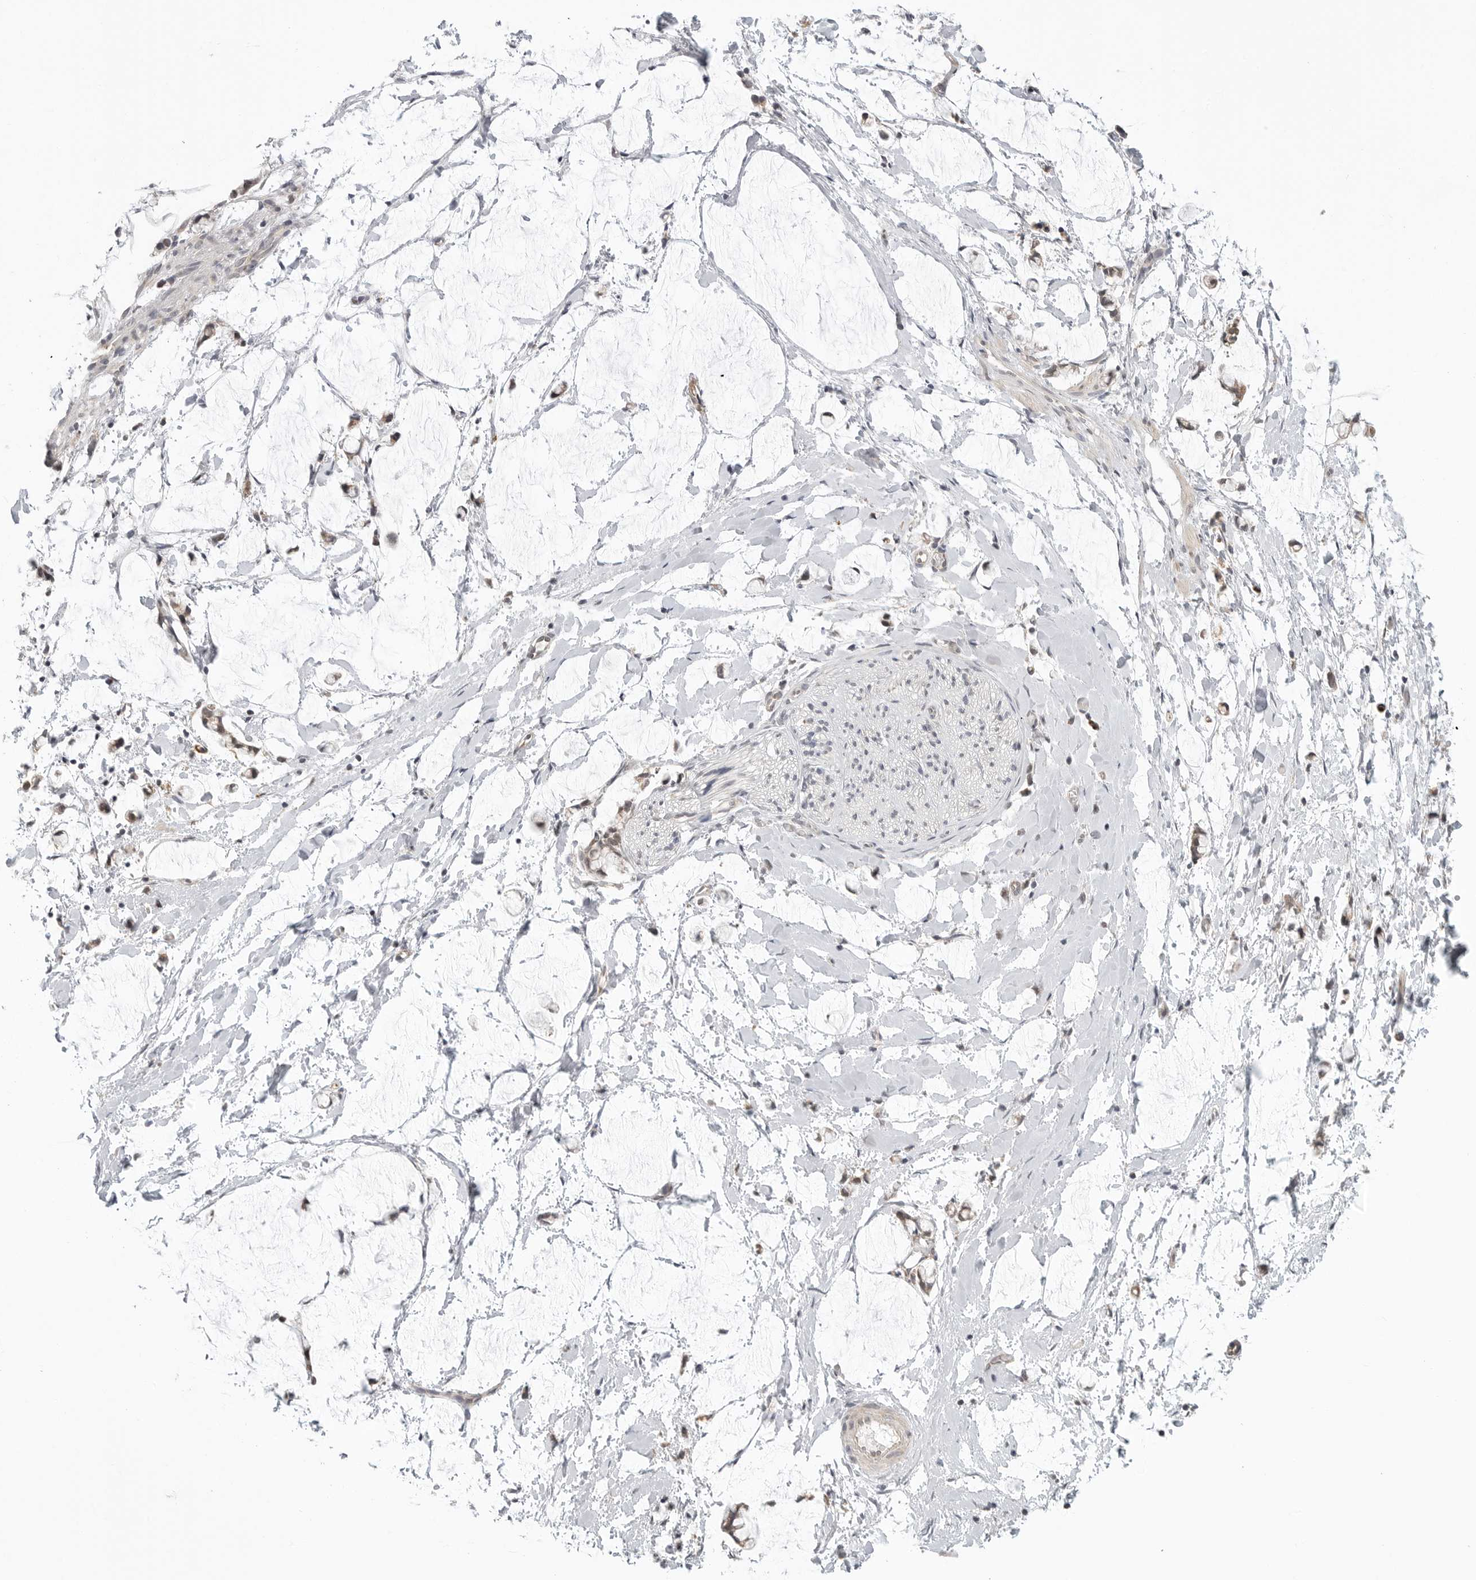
{"staining": {"intensity": "negative", "quantity": "none", "location": "none"}, "tissue": "adipose tissue", "cell_type": "Adipocytes", "image_type": "normal", "snomed": [{"axis": "morphology", "description": "Normal tissue, NOS"}, {"axis": "morphology", "description": "Adenocarcinoma, NOS"}, {"axis": "topography", "description": "Colon"}, {"axis": "topography", "description": "Peripheral nerve tissue"}], "caption": "High power microscopy image of an IHC photomicrograph of benign adipose tissue, revealing no significant positivity in adipocytes.", "gene": "KALRN", "patient": {"sex": "male", "age": 14}}